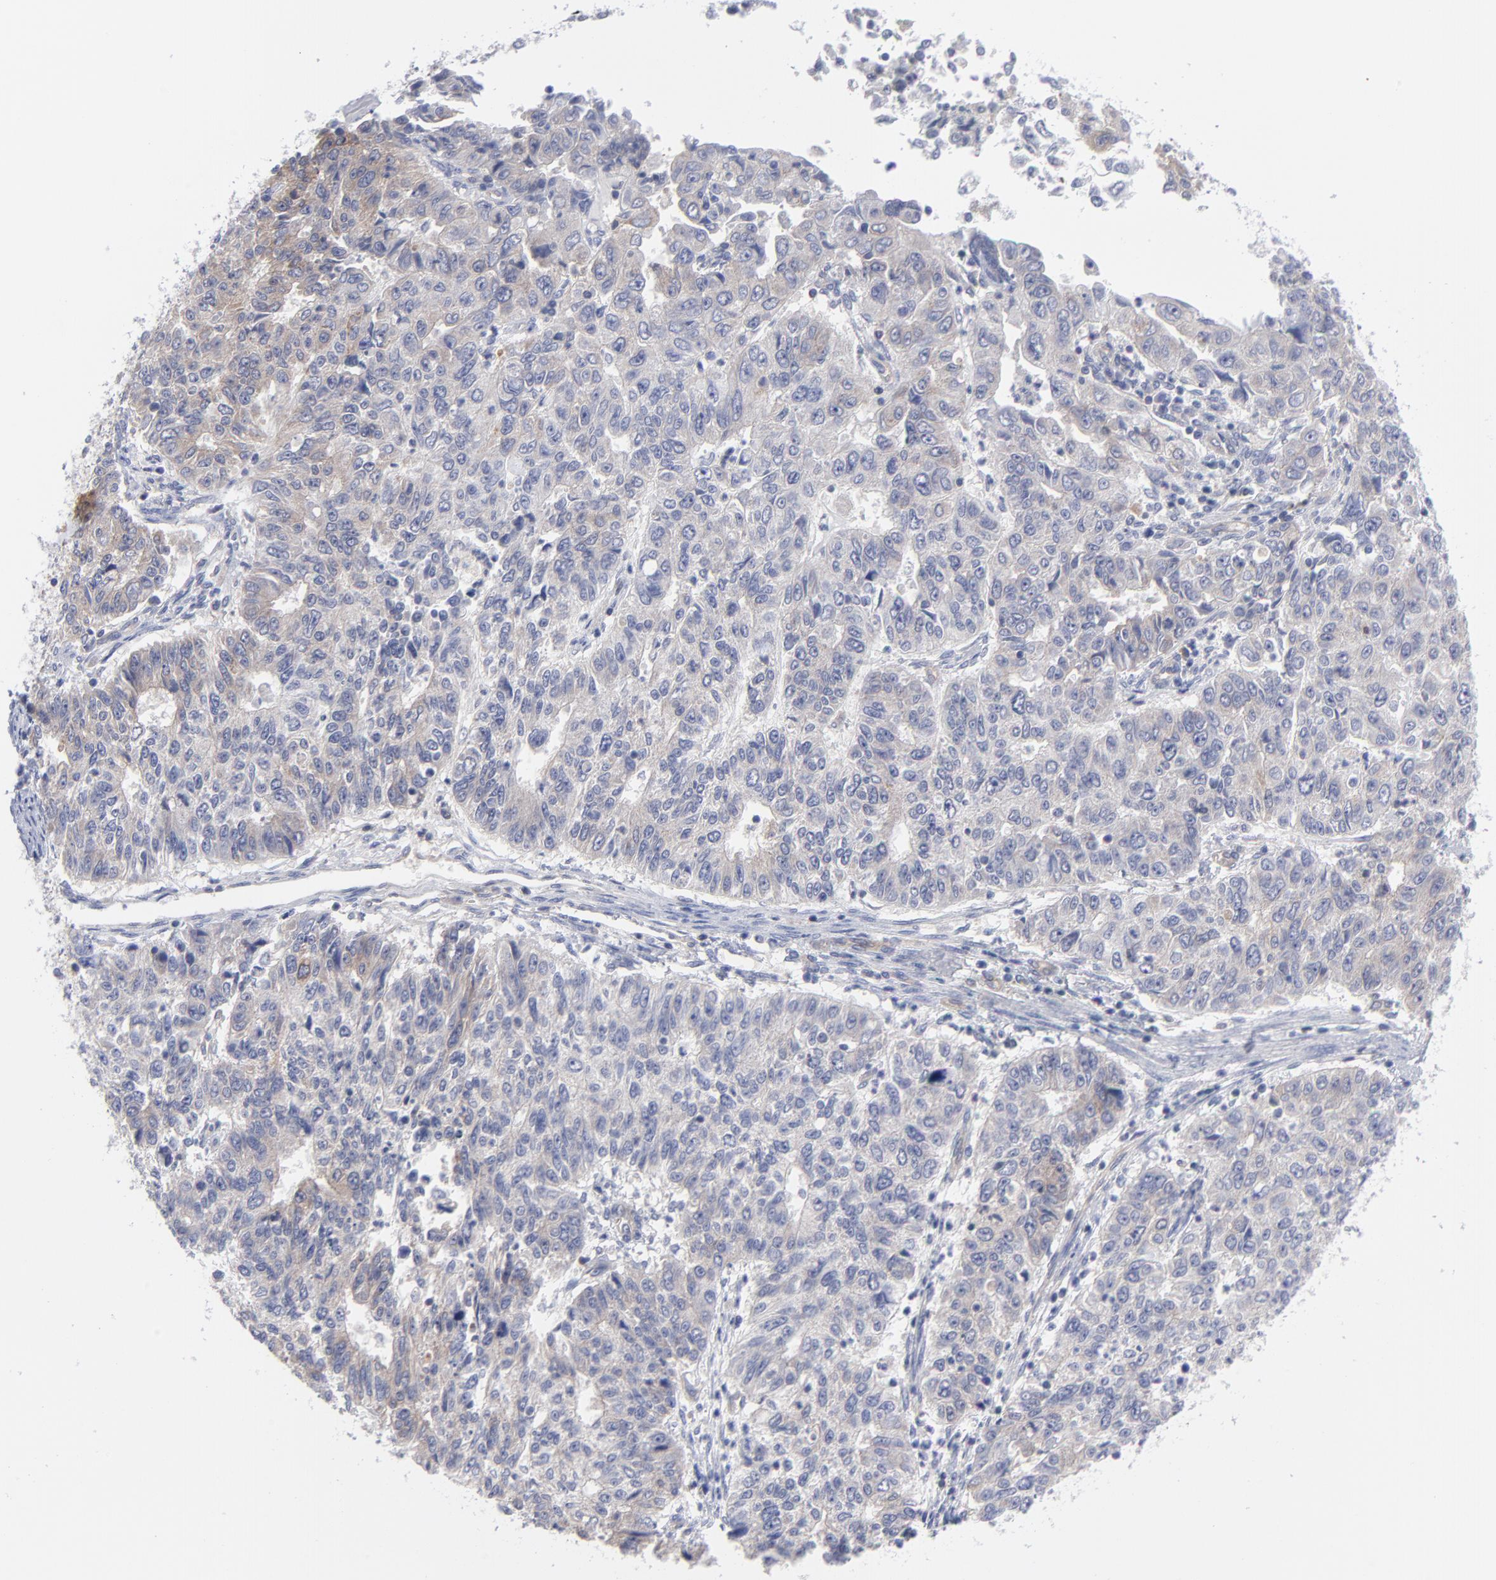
{"staining": {"intensity": "weak", "quantity": "25%-75%", "location": "cytoplasmic/membranous"}, "tissue": "endometrial cancer", "cell_type": "Tumor cells", "image_type": "cancer", "snomed": [{"axis": "morphology", "description": "Adenocarcinoma, NOS"}, {"axis": "topography", "description": "Endometrium"}], "caption": "Immunohistochemical staining of human adenocarcinoma (endometrial) displays low levels of weak cytoplasmic/membranous staining in about 25%-75% of tumor cells.", "gene": "NFKBIA", "patient": {"sex": "female", "age": 42}}